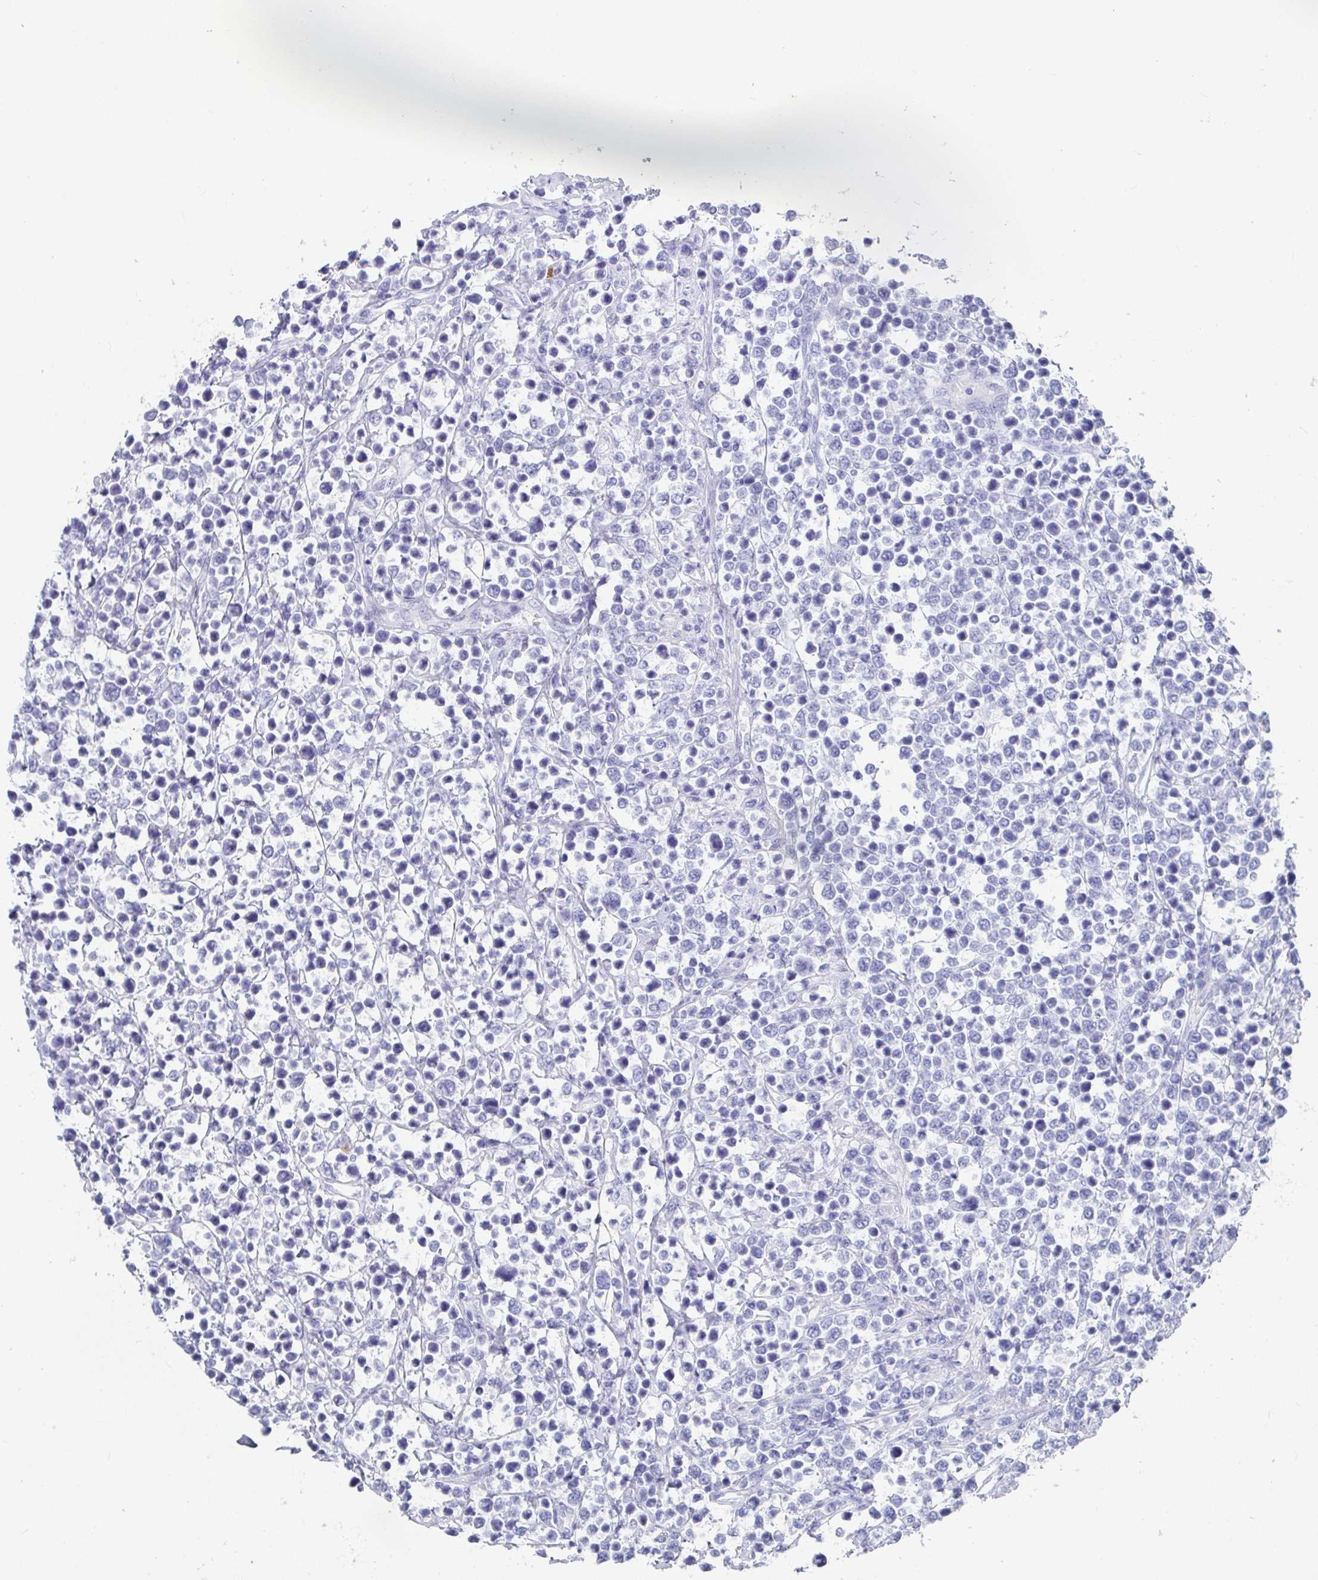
{"staining": {"intensity": "negative", "quantity": "none", "location": "none"}, "tissue": "lymphoma", "cell_type": "Tumor cells", "image_type": "cancer", "snomed": [{"axis": "morphology", "description": "Malignant lymphoma, non-Hodgkin's type, High grade"}, {"axis": "topography", "description": "Soft tissue"}], "caption": "There is no significant staining in tumor cells of high-grade malignant lymphoma, non-Hodgkin's type.", "gene": "PLA2G1B", "patient": {"sex": "female", "age": 56}}